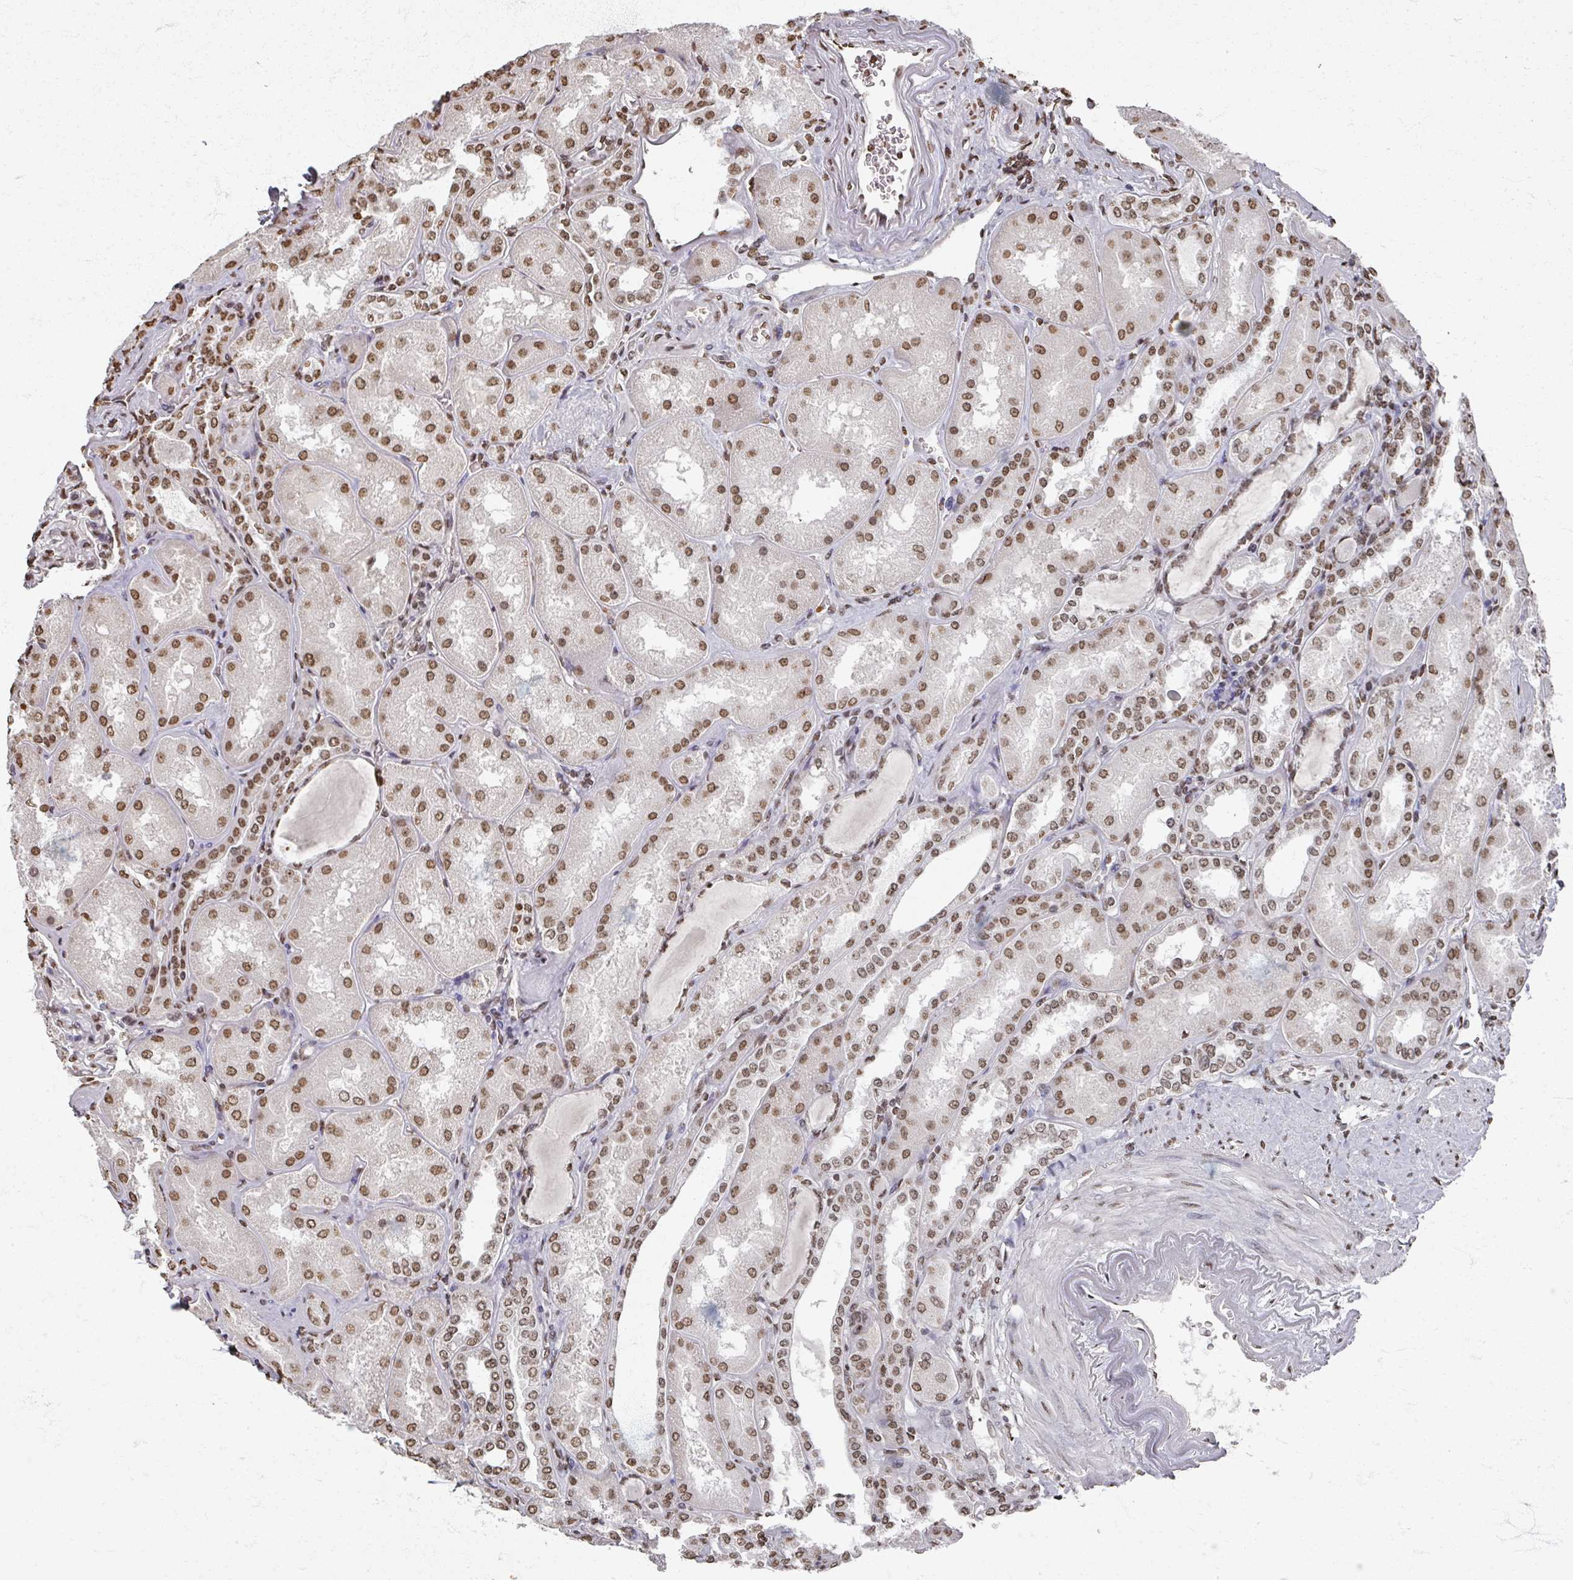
{"staining": {"intensity": "strong", "quantity": ">75%", "location": "nuclear"}, "tissue": "kidney", "cell_type": "Cells in glomeruli", "image_type": "normal", "snomed": [{"axis": "morphology", "description": "Normal tissue, NOS"}, {"axis": "topography", "description": "Kidney"}], "caption": "Immunohistochemistry of benign kidney reveals high levels of strong nuclear expression in about >75% of cells in glomeruli. (Stains: DAB in brown, nuclei in blue, Microscopy: brightfield microscopy at high magnification).", "gene": "DCUN1D5", "patient": {"sex": "male", "age": 61}}